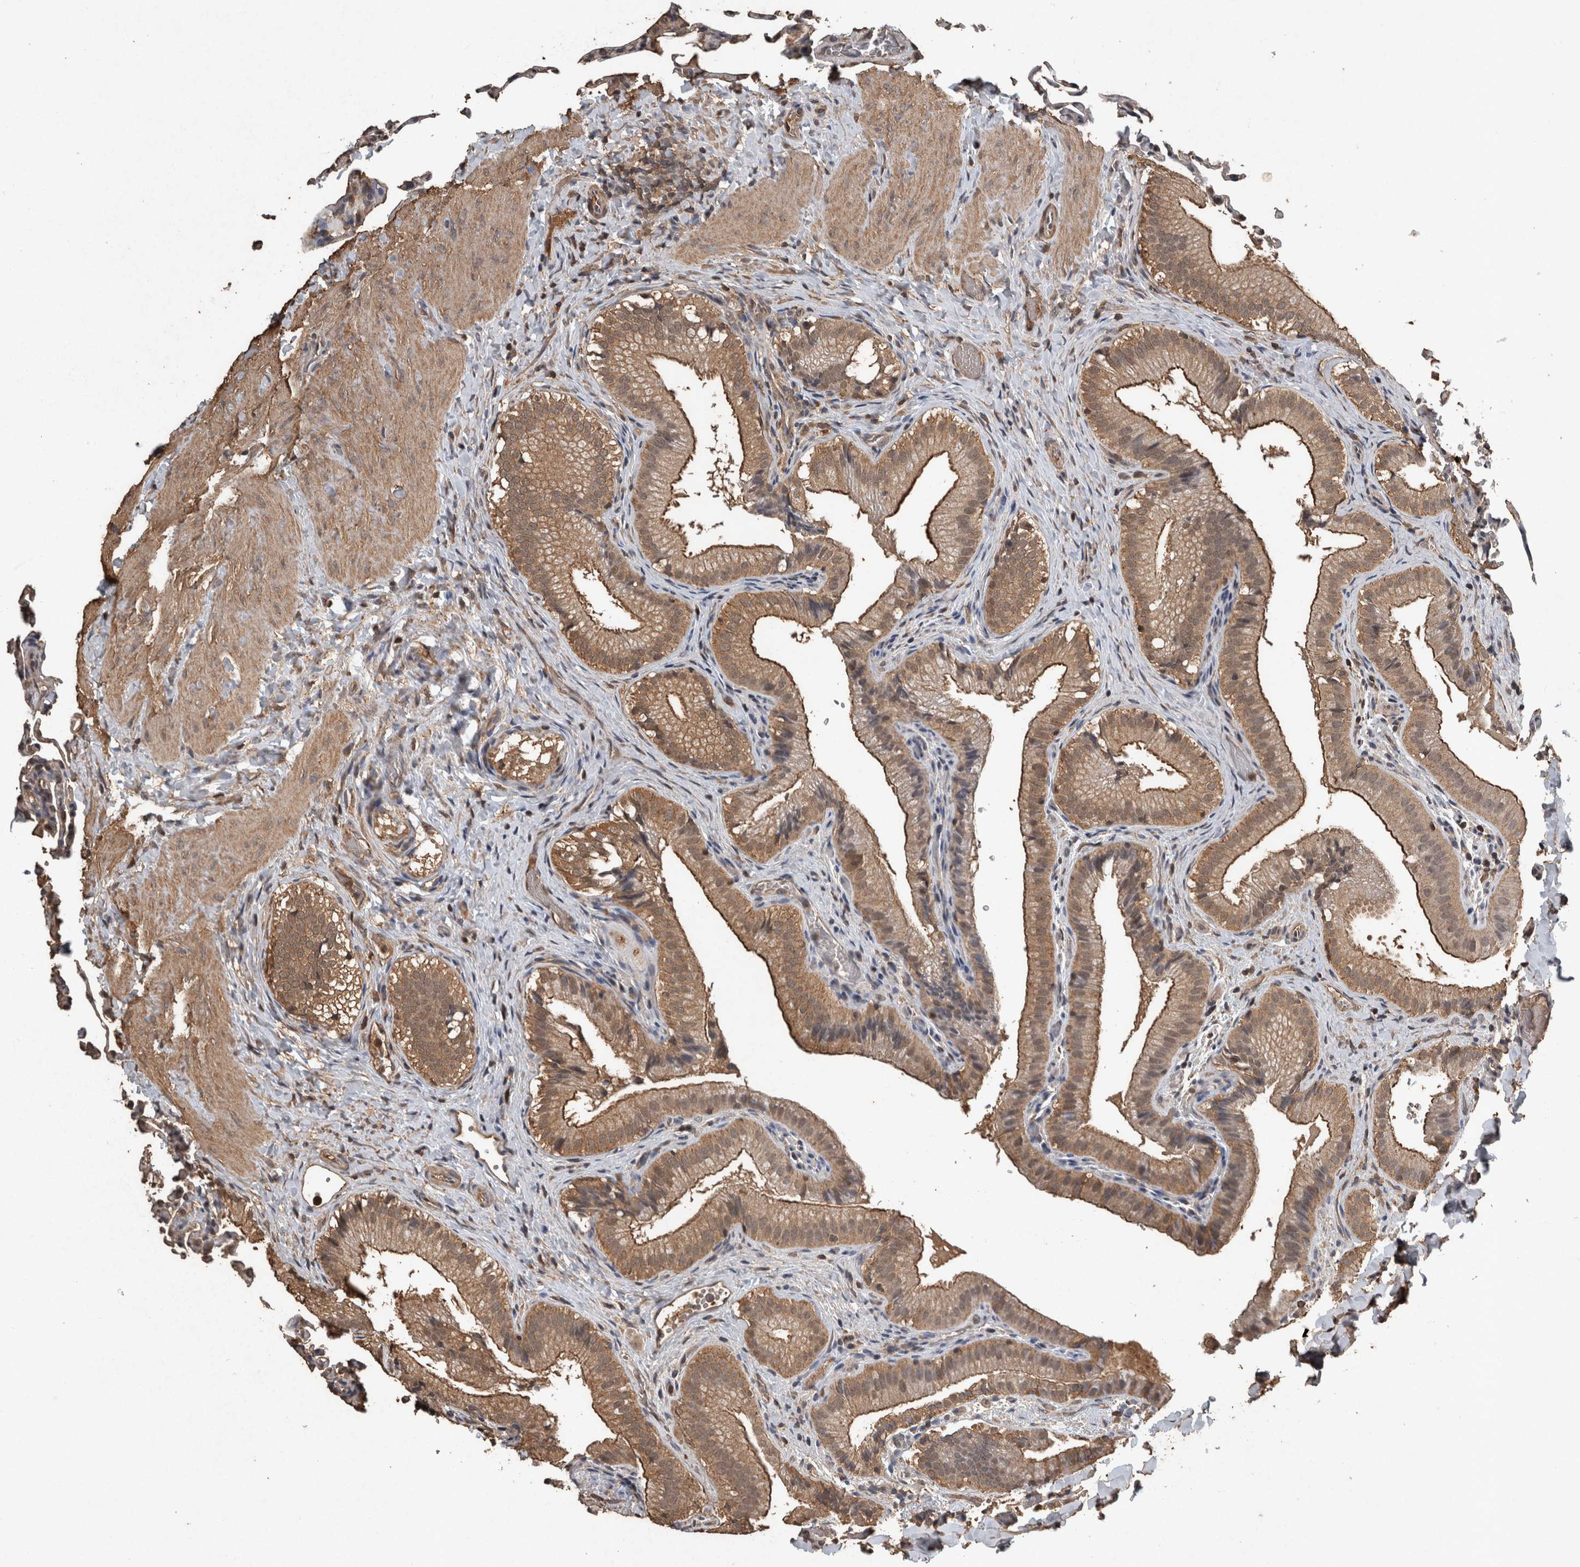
{"staining": {"intensity": "moderate", "quantity": ">75%", "location": "cytoplasmic/membranous"}, "tissue": "gallbladder", "cell_type": "Glandular cells", "image_type": "normal", "snomed": [{"axis": "morphology", "description": "Normal tissue, NOS"}, {"axis": "topography", "description": "Gallbladder"}], "caption": "Unremarkable gallbladder displays moderate cytoplasmic/membranous positivity in about >75% of glandular cells, visualized by immunohistochemistry. (IHC, brightfield microscopy, high magnification).", "gene": "FGFRL1", "patient": {"sex": "female", "age": 30}}